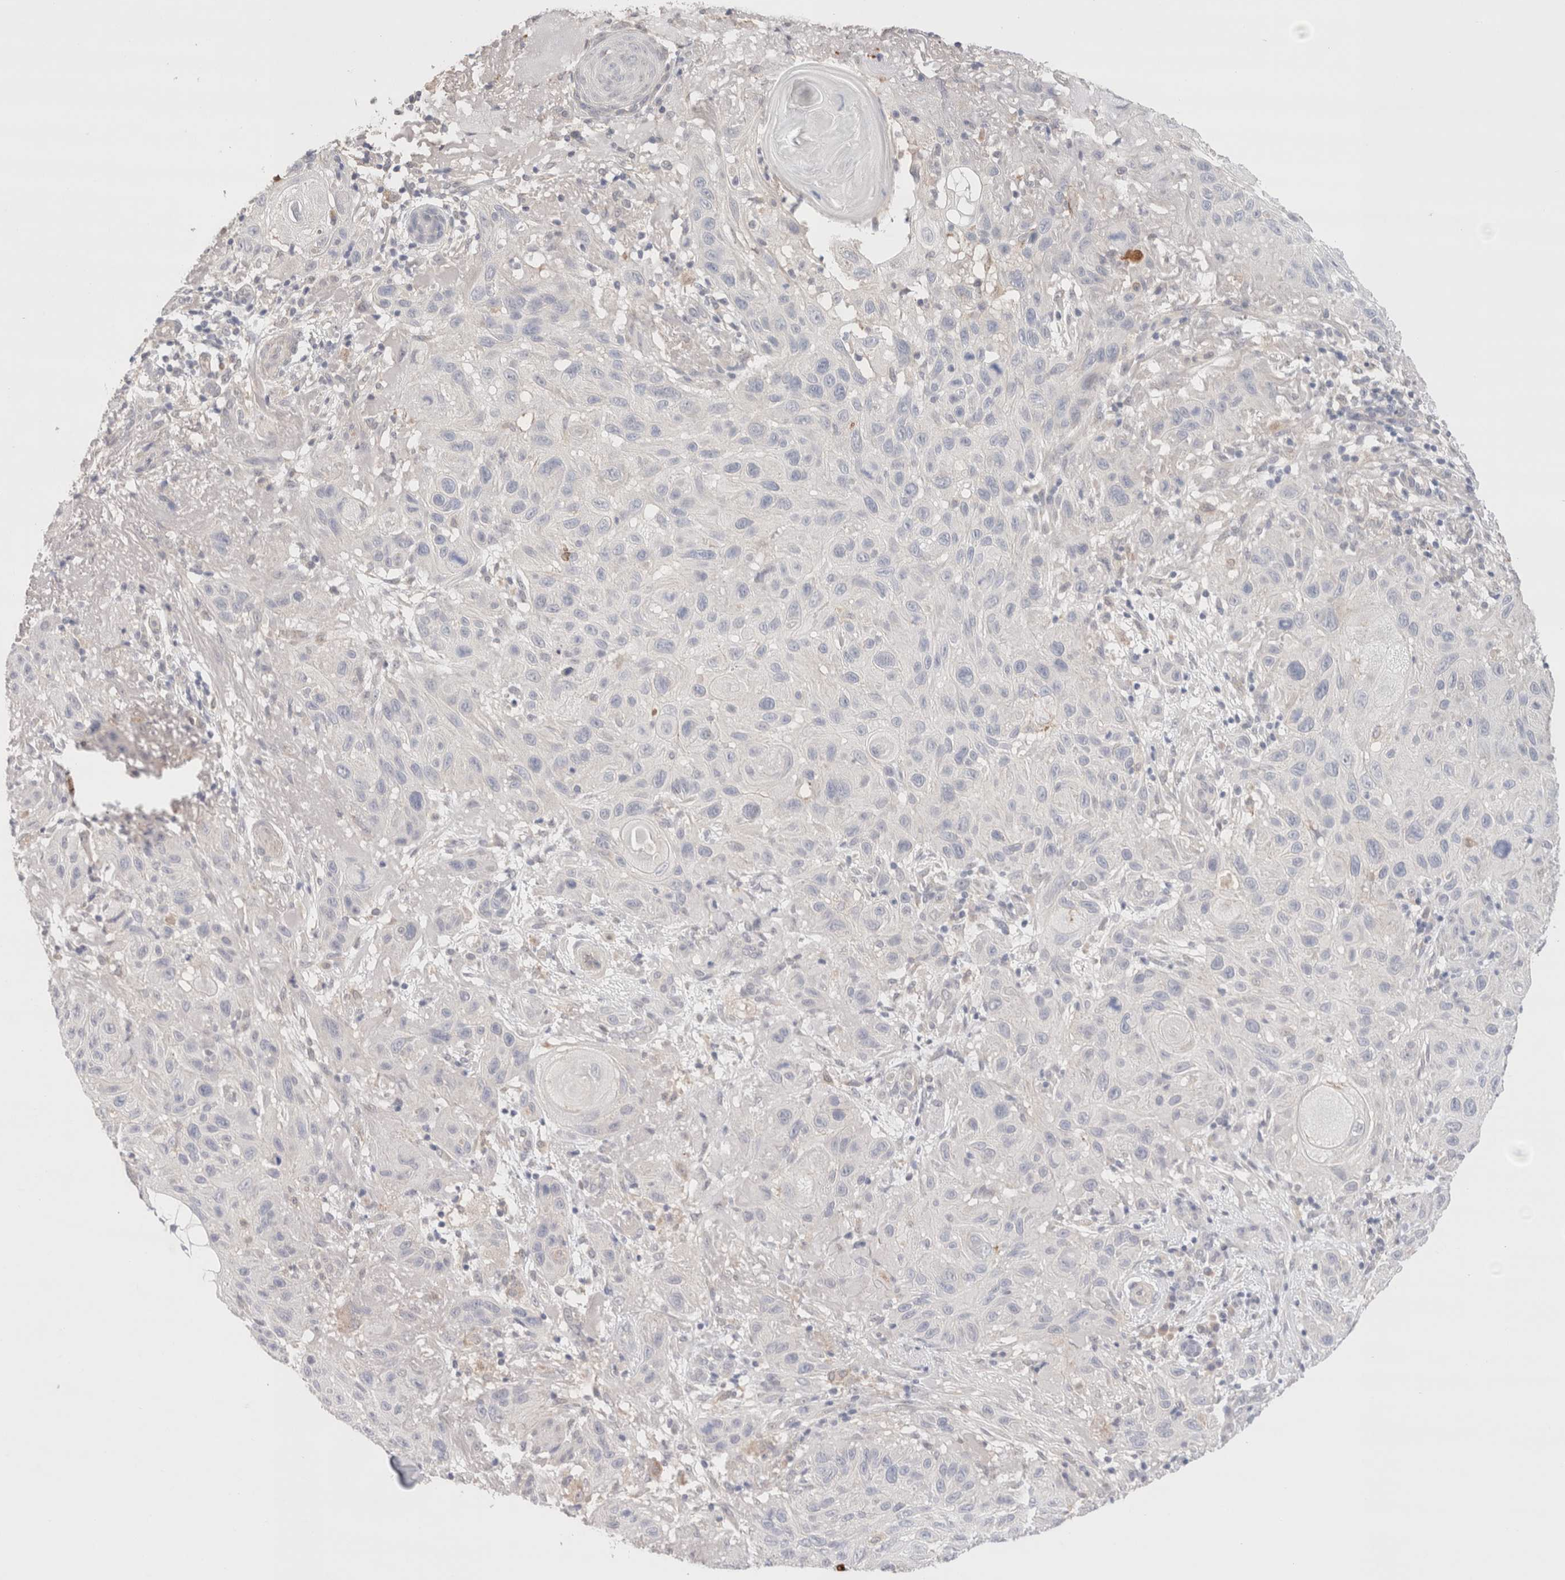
{"staining": {"intensity": "negative", "quantity": "none", "location": "none"}, "tissue": "skin cancer", "cell_type": "Tumor cells", "image_type": "cancer", "snomed": [{"axis": "morphology", "description": "Normal tissue, NOS"}, {"axis": "morphology", "description": "Squamous cell carcinoma, NOS"}, {"axis": "topography", "description": "Skin"}], "caption": "IHC micrograph of neoplastic tissue: human squamous cell carcinoma (skin) stained with DAB (3,3'-diaminobenzidine) reveals no significant protein positivity in tumor cells.", "gene": "SPATA20", "patient": {"sex": "female", "age": 96}}